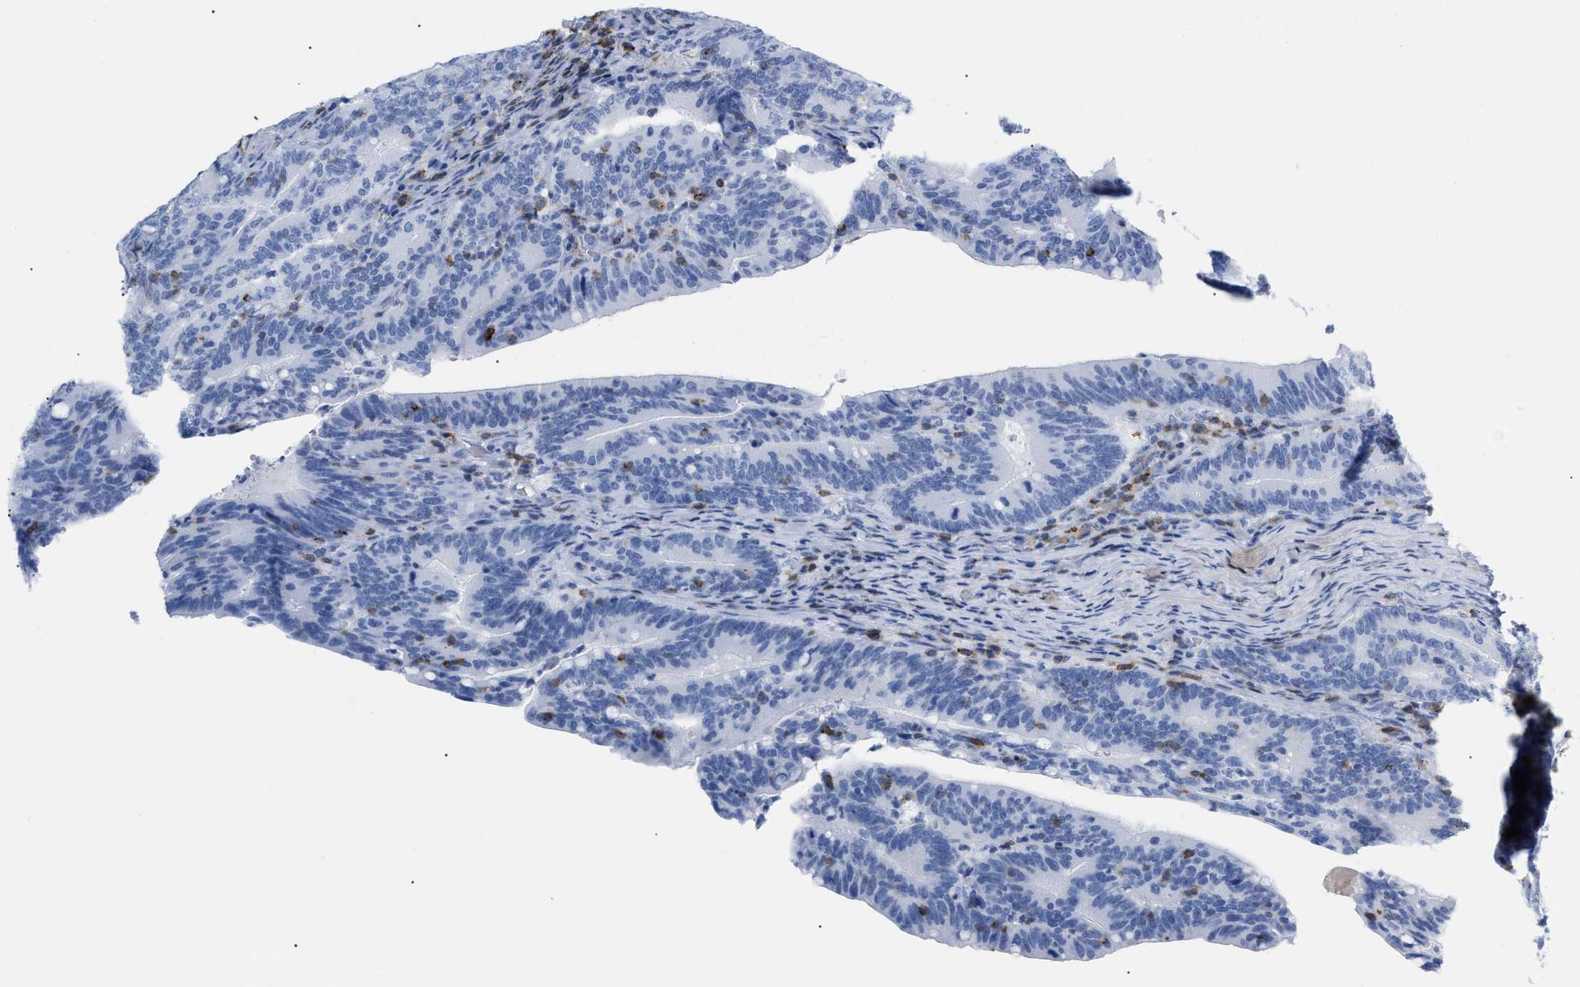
{"staining": {"intensity": "negative", "quantity": "none", "location": "none"}, "tissue": "colorectal cancer", "cell_type": "Tumor cells", "image_type": "cancer", "snomed": [{"axis": "morphology", "description": "Adenocarcinoma, NOS"}, {"axis": "topography", "description": "Colon"}], "caption": "Immunohistochemistry (IHC) of human colorectal adenocarcinoma reveals no staining in tumor cells.", "gene": "CD5", "patient": {"sex": "female", "age": 66}}